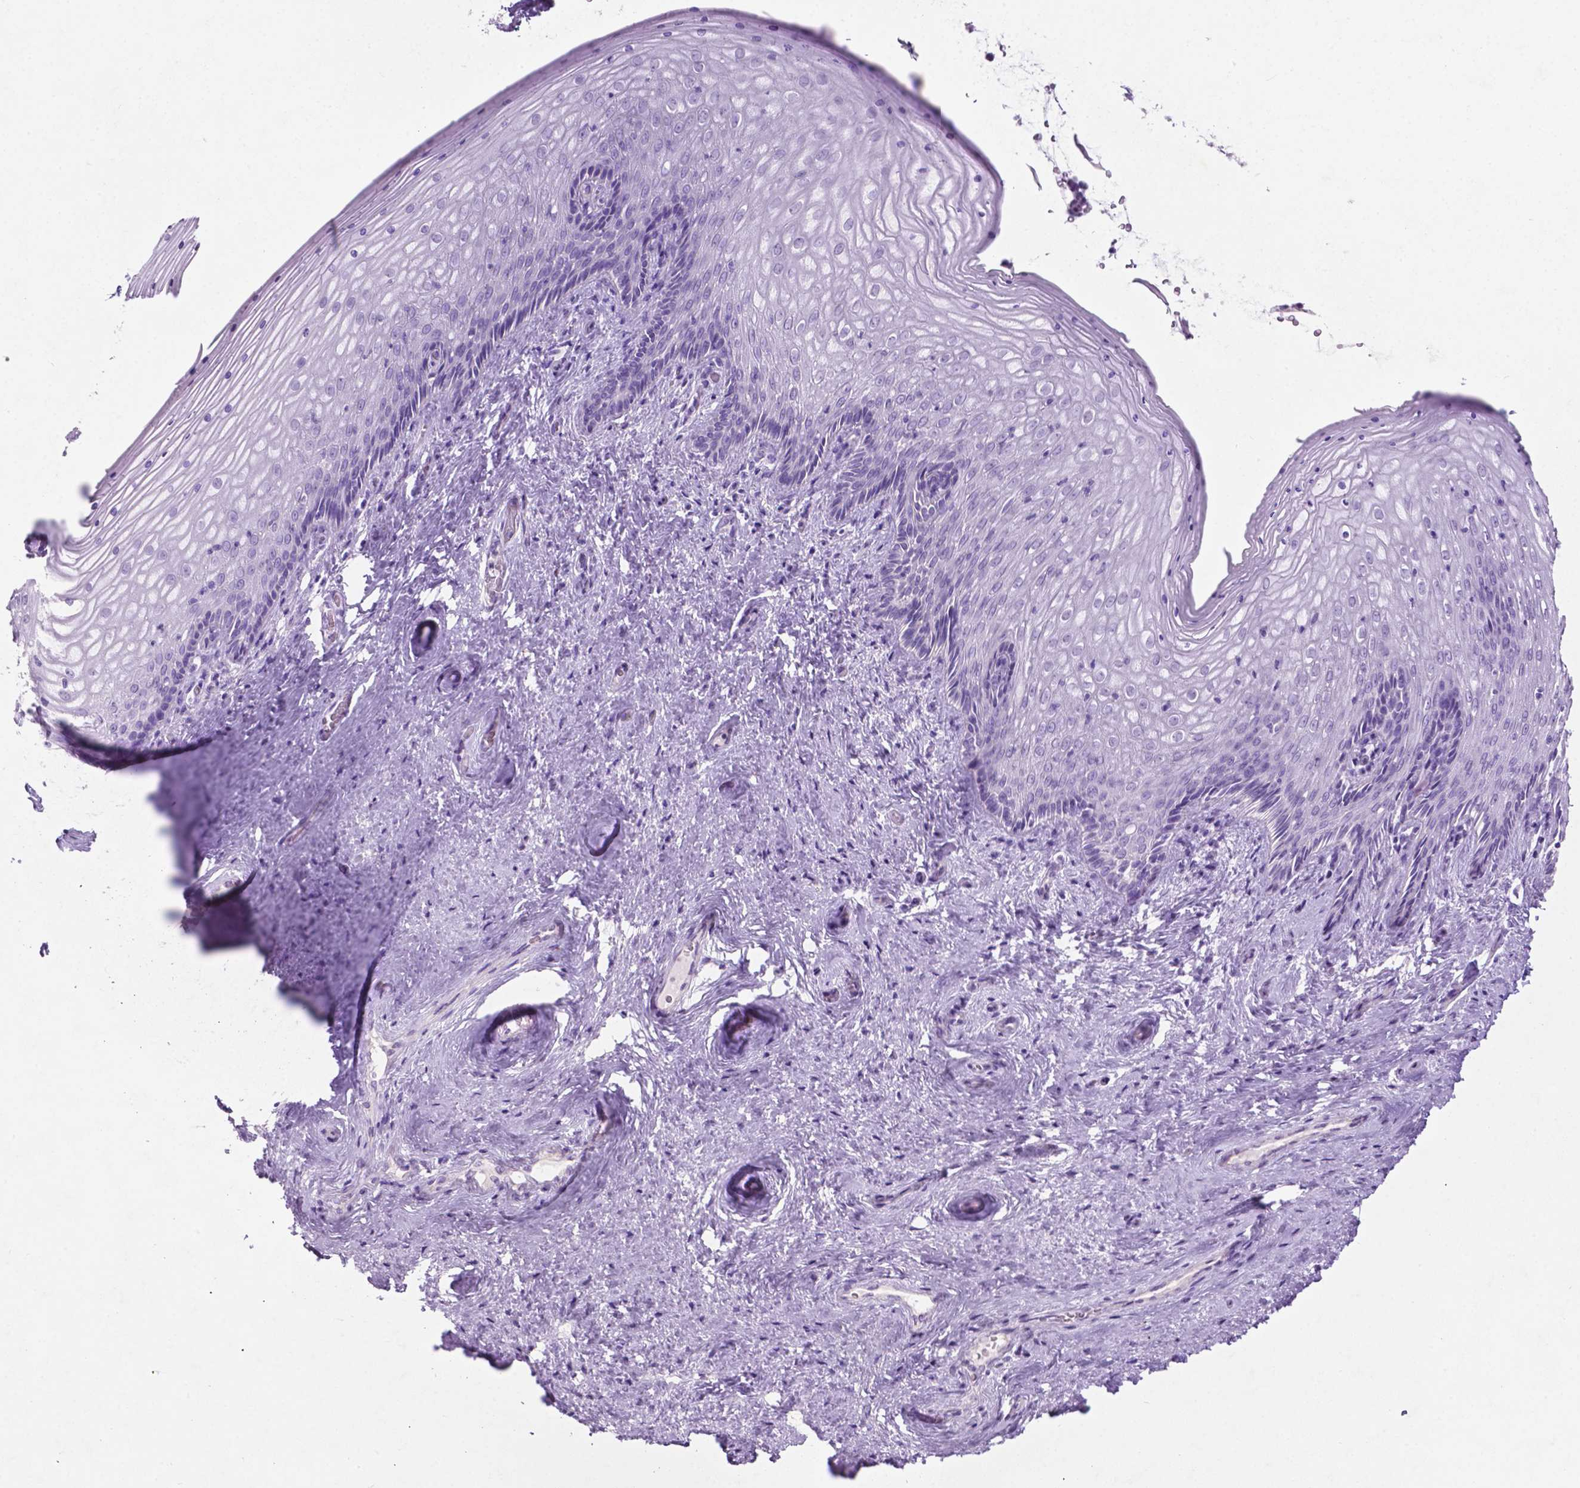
{"staining": {"intensity": "negative", "quantity": "none", "location": "none"}, "tissue": "vagina", "cell_type": "Squamous epithelial cells", "image_type": "normal", "snomed": [{"axis": "morphology", "description": "Normal tissue, NOS"}, {"axis": "topography", "description": "Vagina"}], "caption": "This is a histopathology image of immunohistochemistry staining of benign vagina, which shows no expression in squamous epithelial cells. (DAB (3,3'-diaminobenzidine) immunohistochemistry (IHC) with hematoxylin counter stain).", "gene": "PHGR1", "patient": {"sex": "female", "age": 45}}